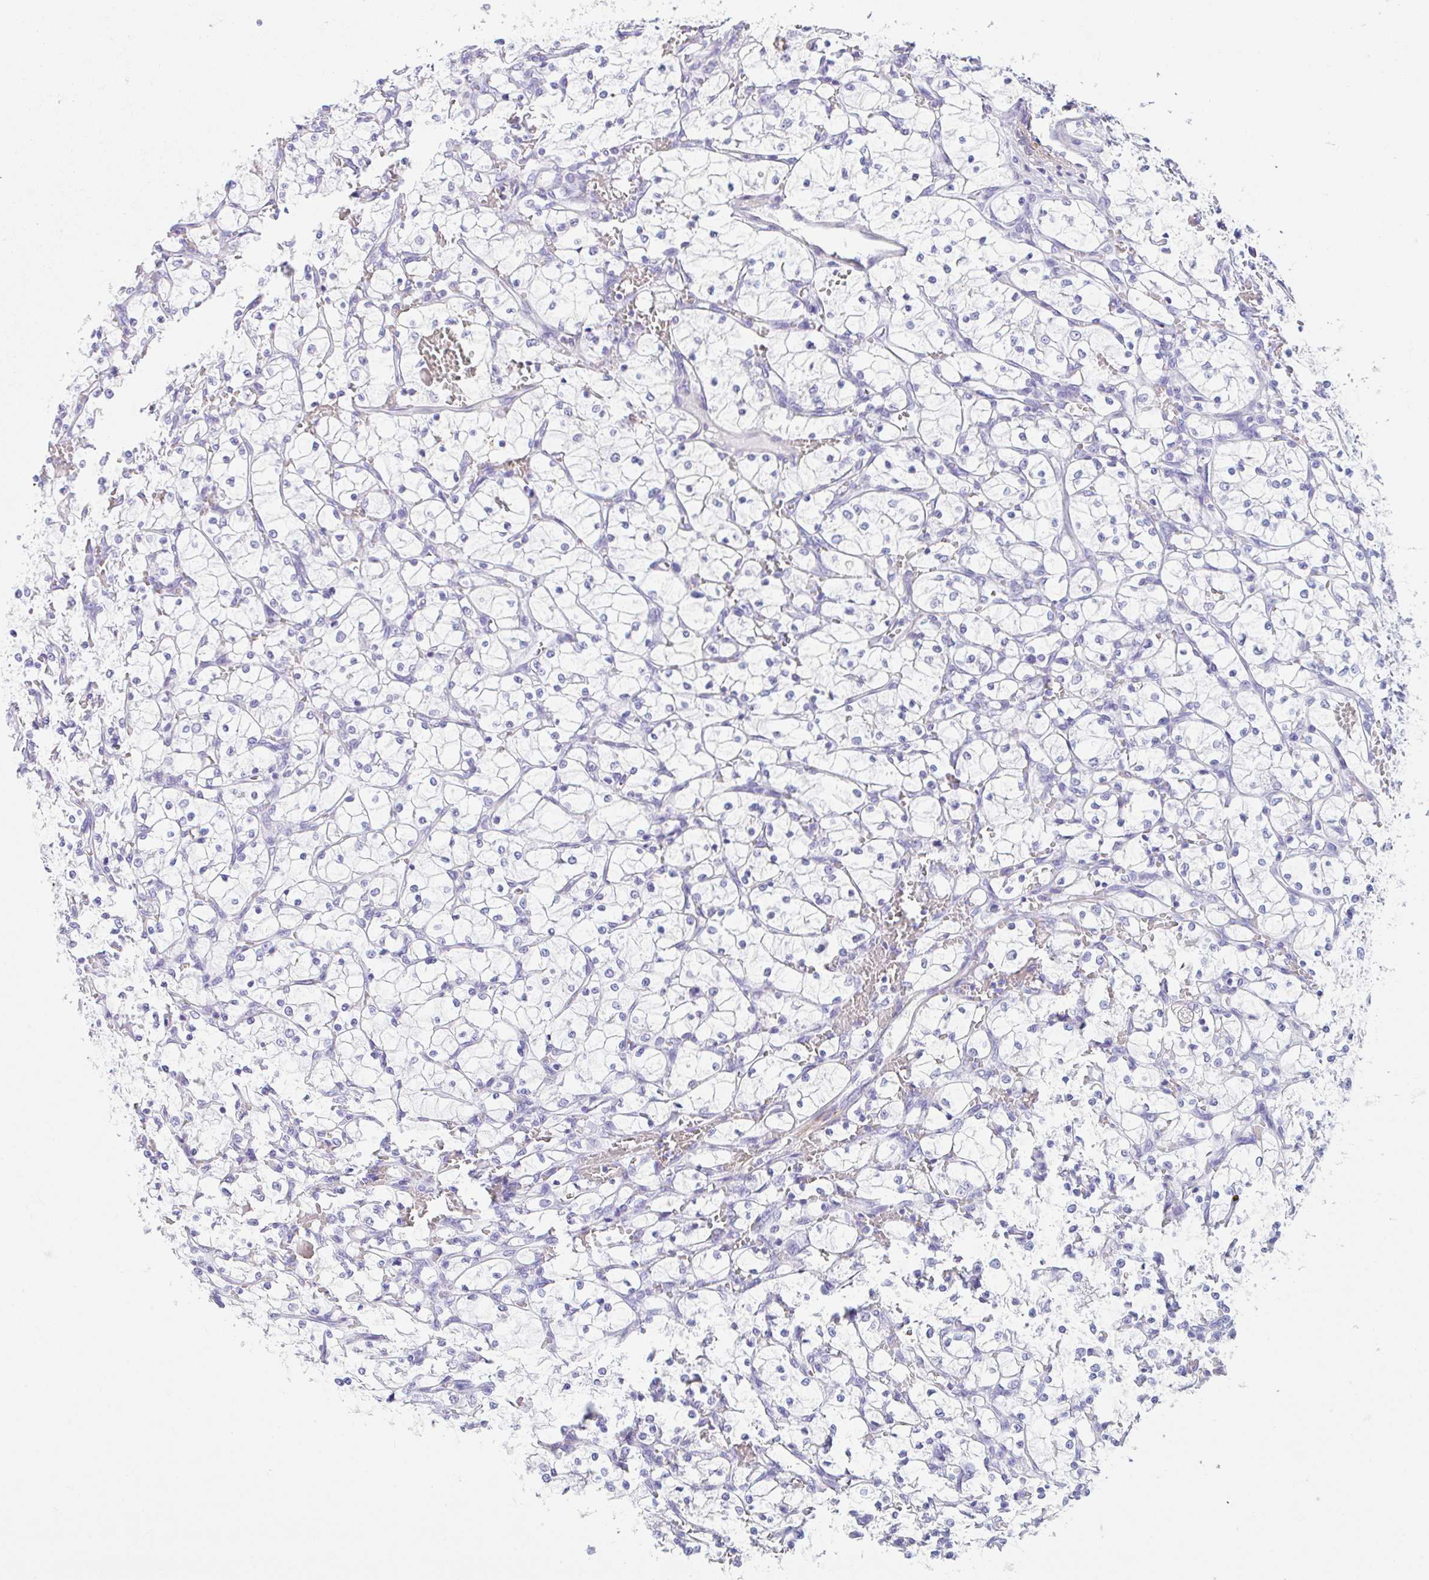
{"staining": {"intensity": "negative", "quantity": "none", "location": "none"}, "tissue": "renal cancer", "cell_type": "Tumor cells", "image_type": "cancer", "snomed": [{"axis": "morphology", "description": "Adenocarcinoma, NOS"}, {"axis": "topography", "description": "Kidney"}], "caption": "Renal cancer (adenocarcinoma) was stained to show a protein in brown. There is no significant positivity in tumor cells.", "gene": "TAS2R41", "patient": {"sex": "female", "age": 69}}